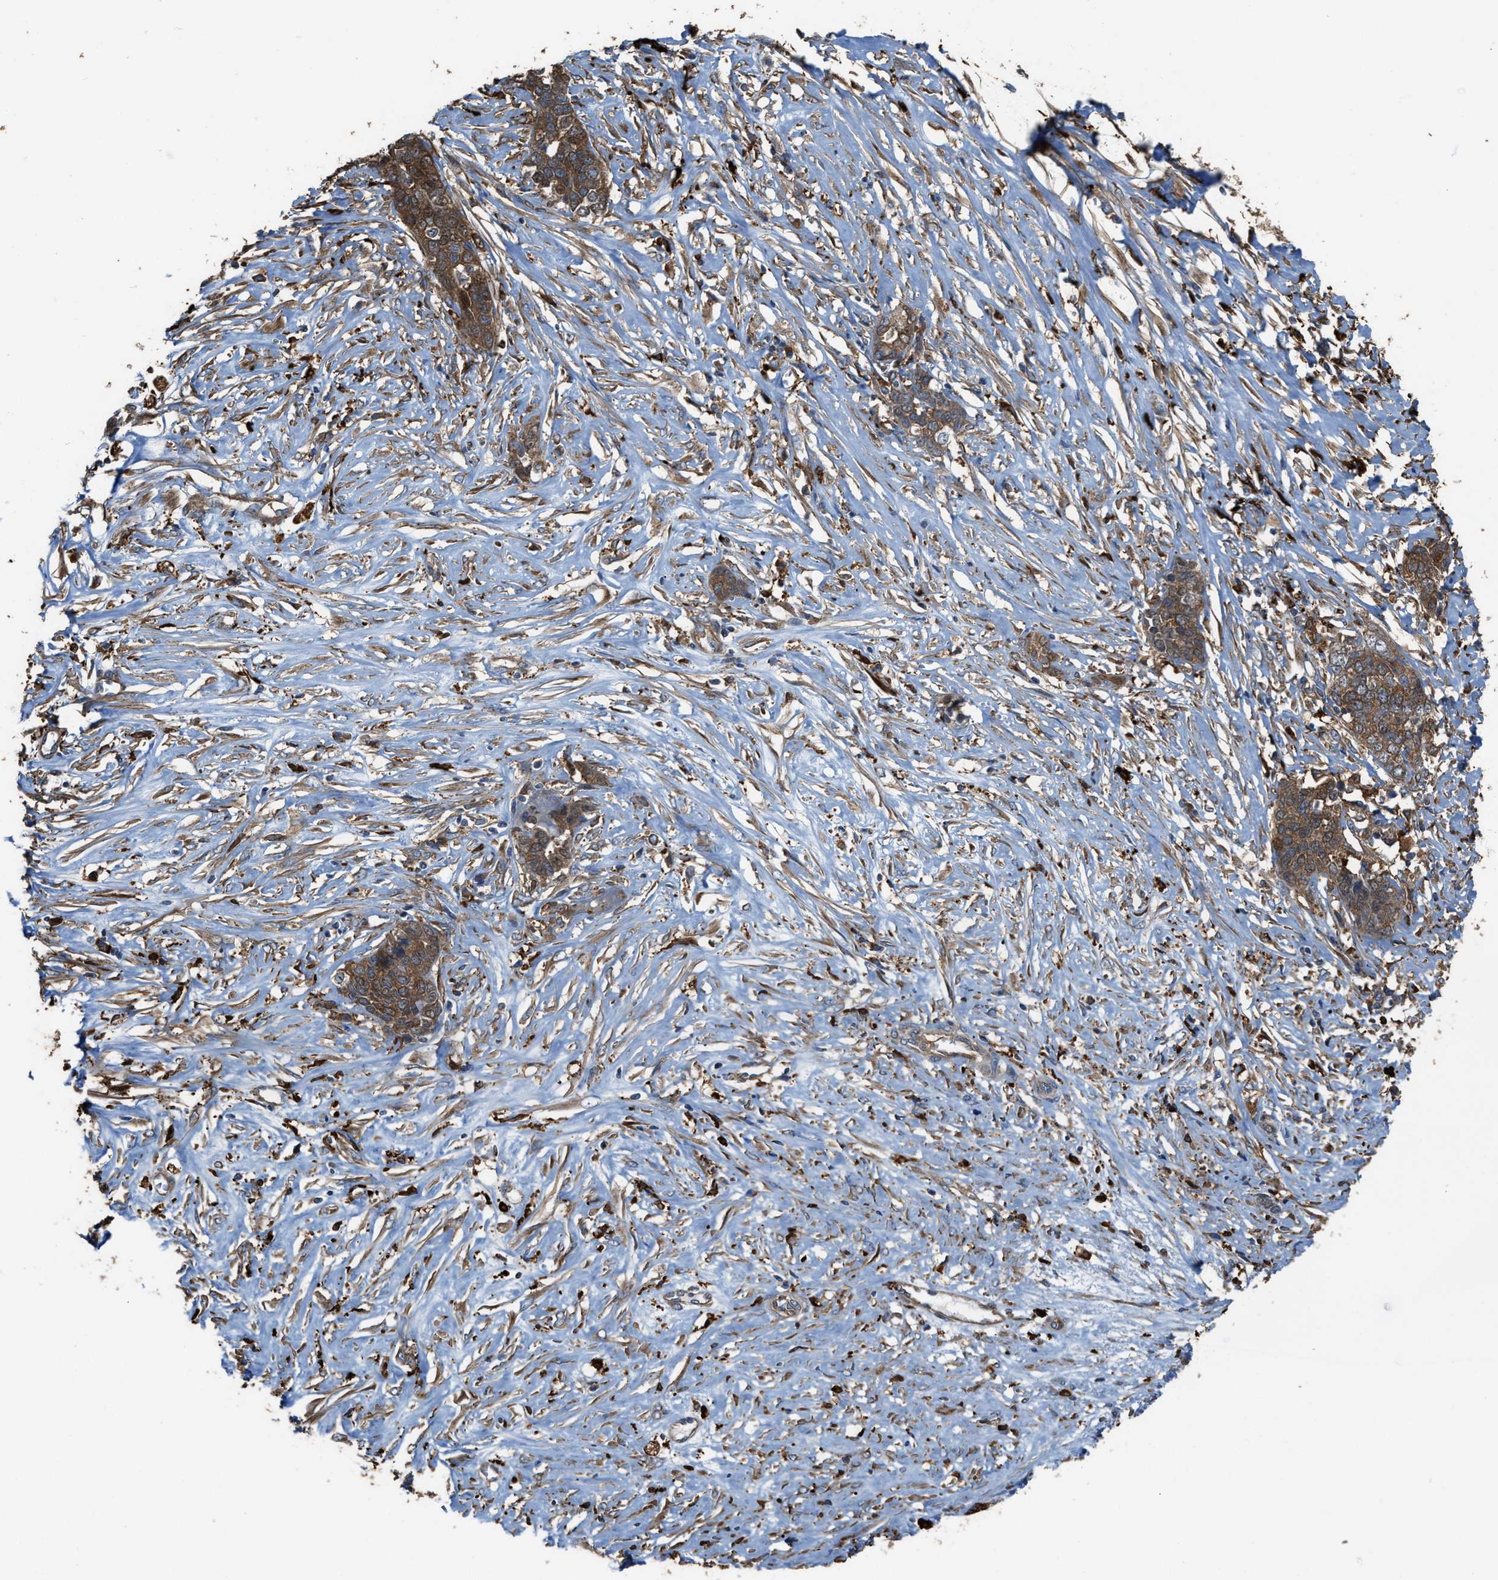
{"staining": {"intensity": "strong", "quantity": ">75%", "location": "cytoplasmic/membranous"}, "tissue": "ovarian cancer", "cell_type": "Tumor cells", "image_type": "cancer", "snomed": [{"axis": "morphology", "description": "Cystadenocarcinoma, serous, NOS"}, {"axis": "topography", "description": "Ovary"}], "caption": "An image of human ovarian cancer (serous cystadenocarcinoma) stained for a protein exhibits strong cytoplasmic/membranous brown staining in tumor cells. The staining was performed using DAB (3,3'-diaminobenzidine) to visualize the protein expression in brown, while the nuclei were stained in blue with hematoxylin (Magnification: 20x).", "gene": "ATIC", "patient": {"sex": "female", "age": 44}}